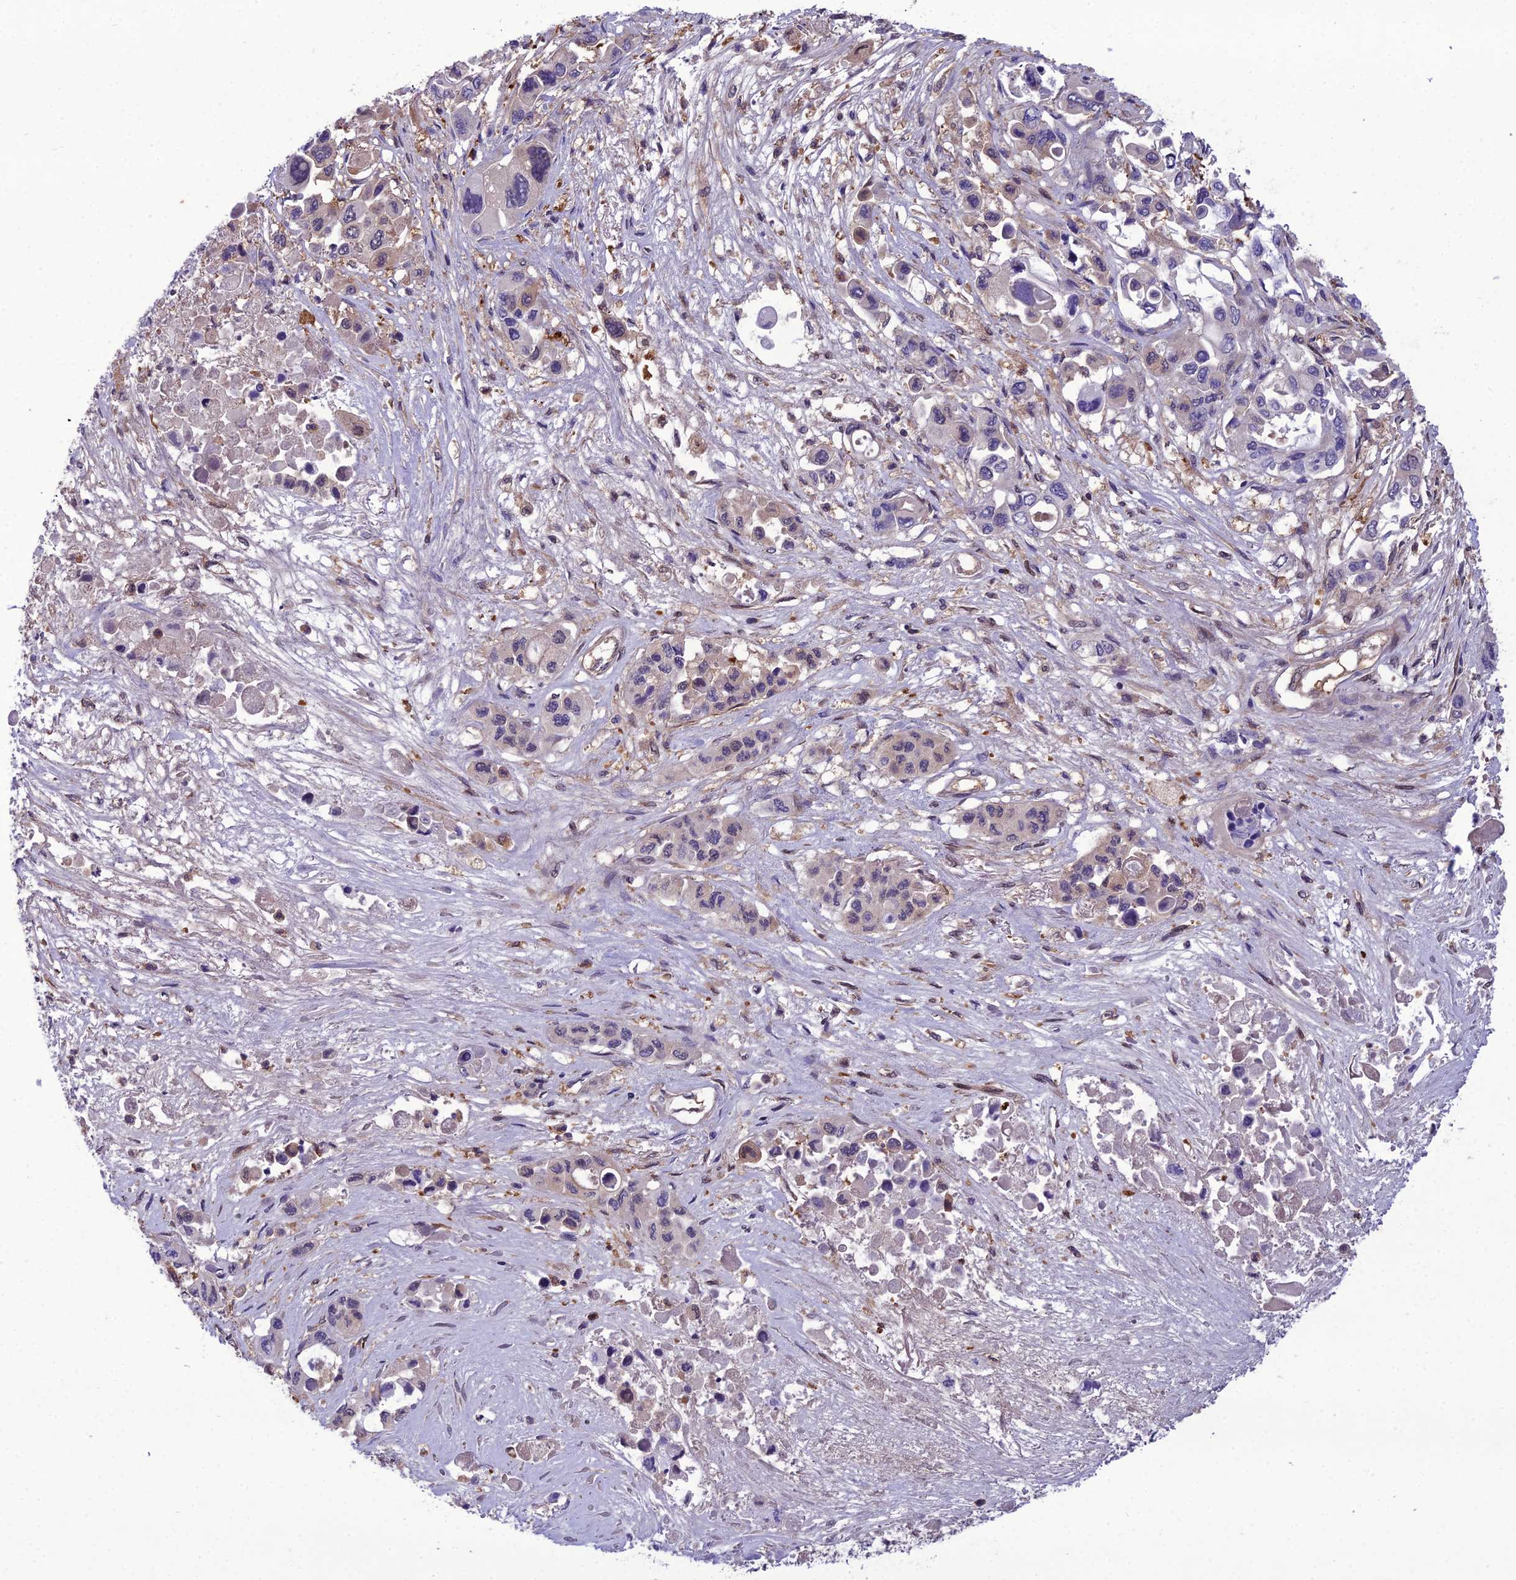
{"staining": {"intensity": "negative", "quantity": "none", "location": "none"}, "tissue": "pancreatic cancer", "cell_type": "Tumor cells", "image_type": "cancer", "snomed": [{"axis": "morphology", "description": "Adenocarcinoma, NOS"}, {"axis": "topography", "description": "Pancreas"}], "caption": "Protein analysis of pancreatic cancer demonstrates no significant positivity in tumor cells. (DAB (3,3'-diaminobenzidine) IHC visualized using brightfield microscopy, high magnification).", "gene": "GDF6", "patient": {"sex": "male", "age": 92}}